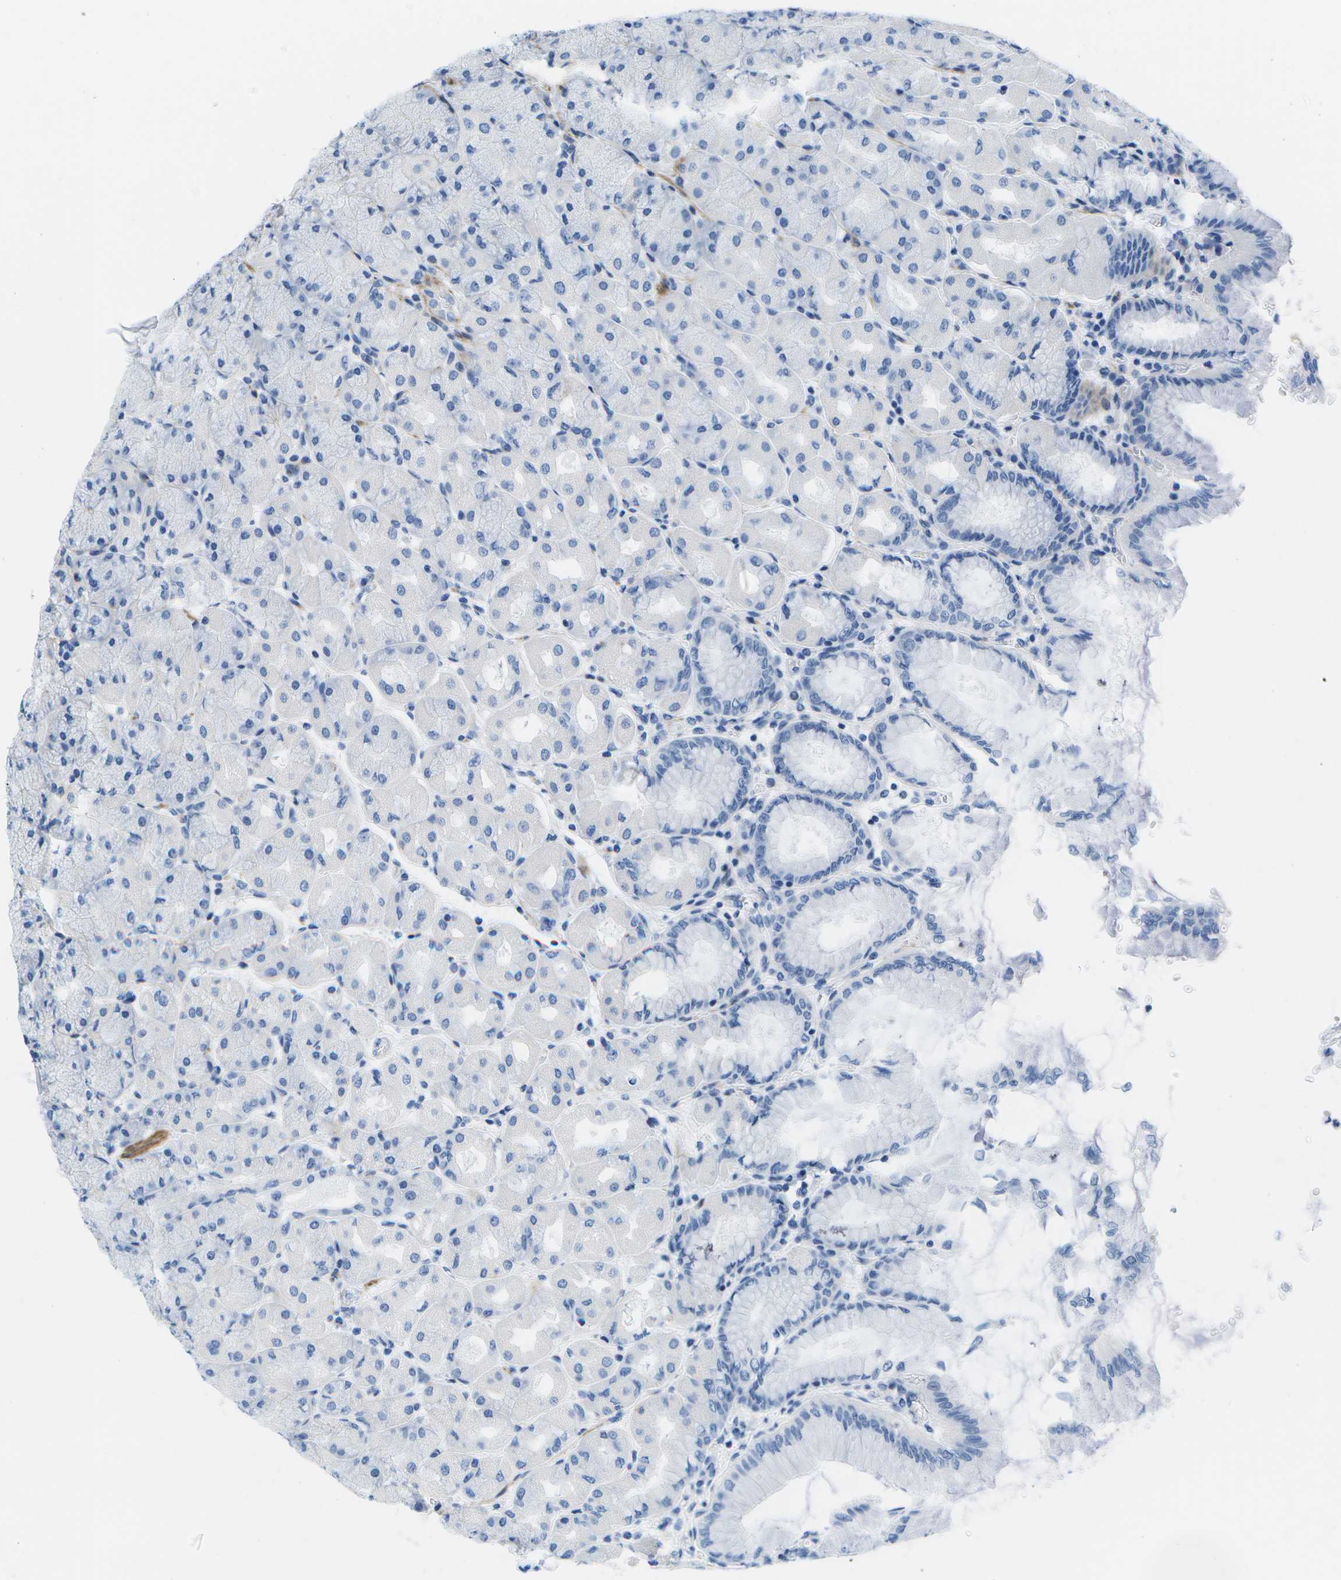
{"staining": {"intensity": "negative", "quantity": "none", "location": "none"}, "tissue": "stomach", "cell_type": "Glandular cells", "image_type": "normal", "snomed": [{"axis": "morphology", "description": "Normal tissue, NOS"}, {"axis": "topography", "description": "Stomach, upper"}], "caption": "This is an immunohistochemistry (IHC) image of normal human stomach. There is no positivity in glandular cells.", "gene": "ADGRG6", "patient": {"sex": "female", "age": 56}}